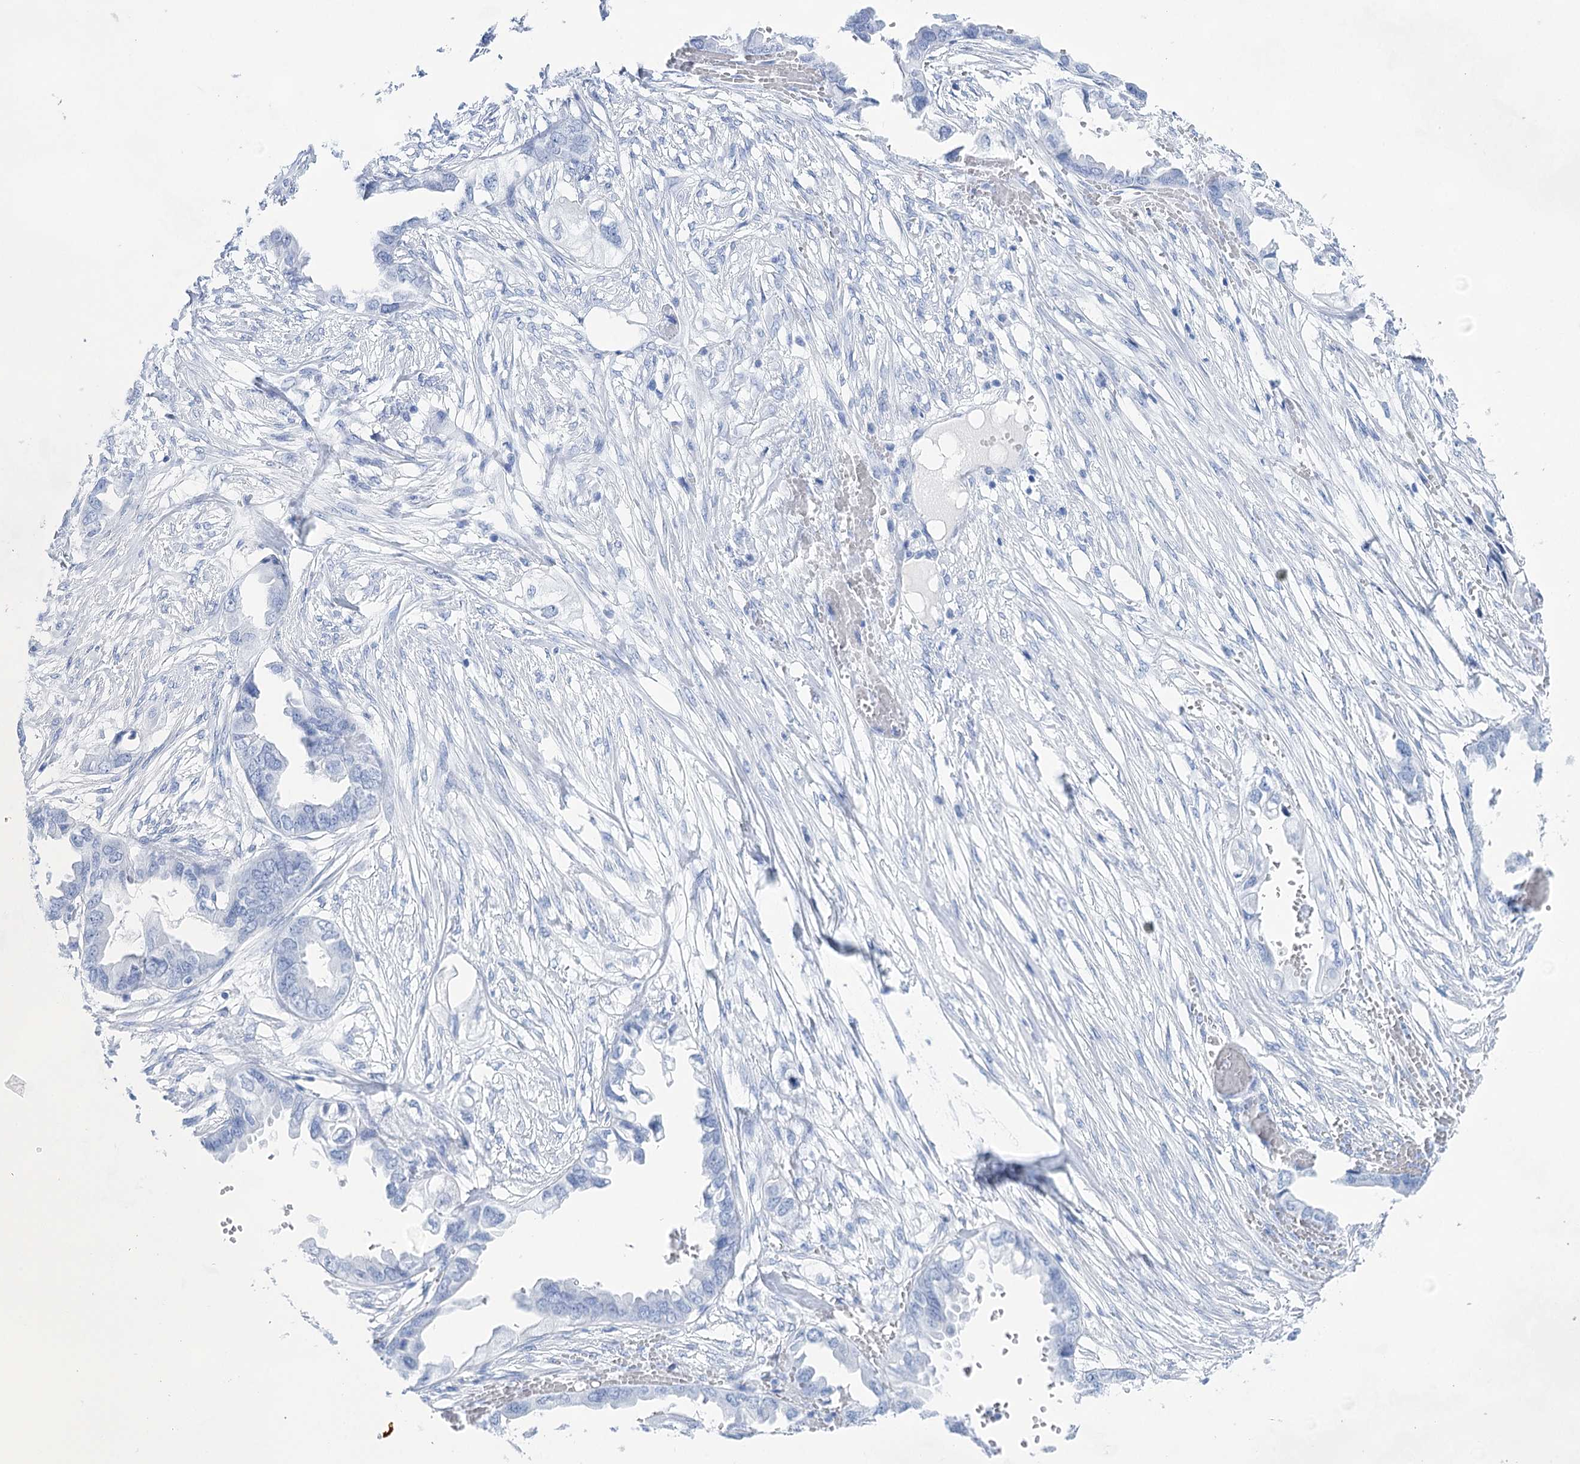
{"staining": {"intensity": "negative", "quantity": "none", "location": "none"}, "tissue": "endometrial cancer", "cell_type": "Tumor cells", "image_type": "cancer", "snomed": [{"axis": "morphology", "description": "Adenocarcinoma, NOS"}, {"axis": "morphology", "description": "Adenocarcinoma, metastatic, NOS"}, {"axis": "topography", "description": "Adipose tissue"}, {"axis": "topography", "description": "Endometrium"}], "caption": "Endometrial metastatic adenocarcinoma was stained to show a protein in brown. There is no significant positivity in tumor cells. (DAB (3,3'-diaminobenzidine) immunohistochemistry with hematoxylin counter stain).", "gene": "LALBA", "patient": {"sex": "female", "age": 67}}